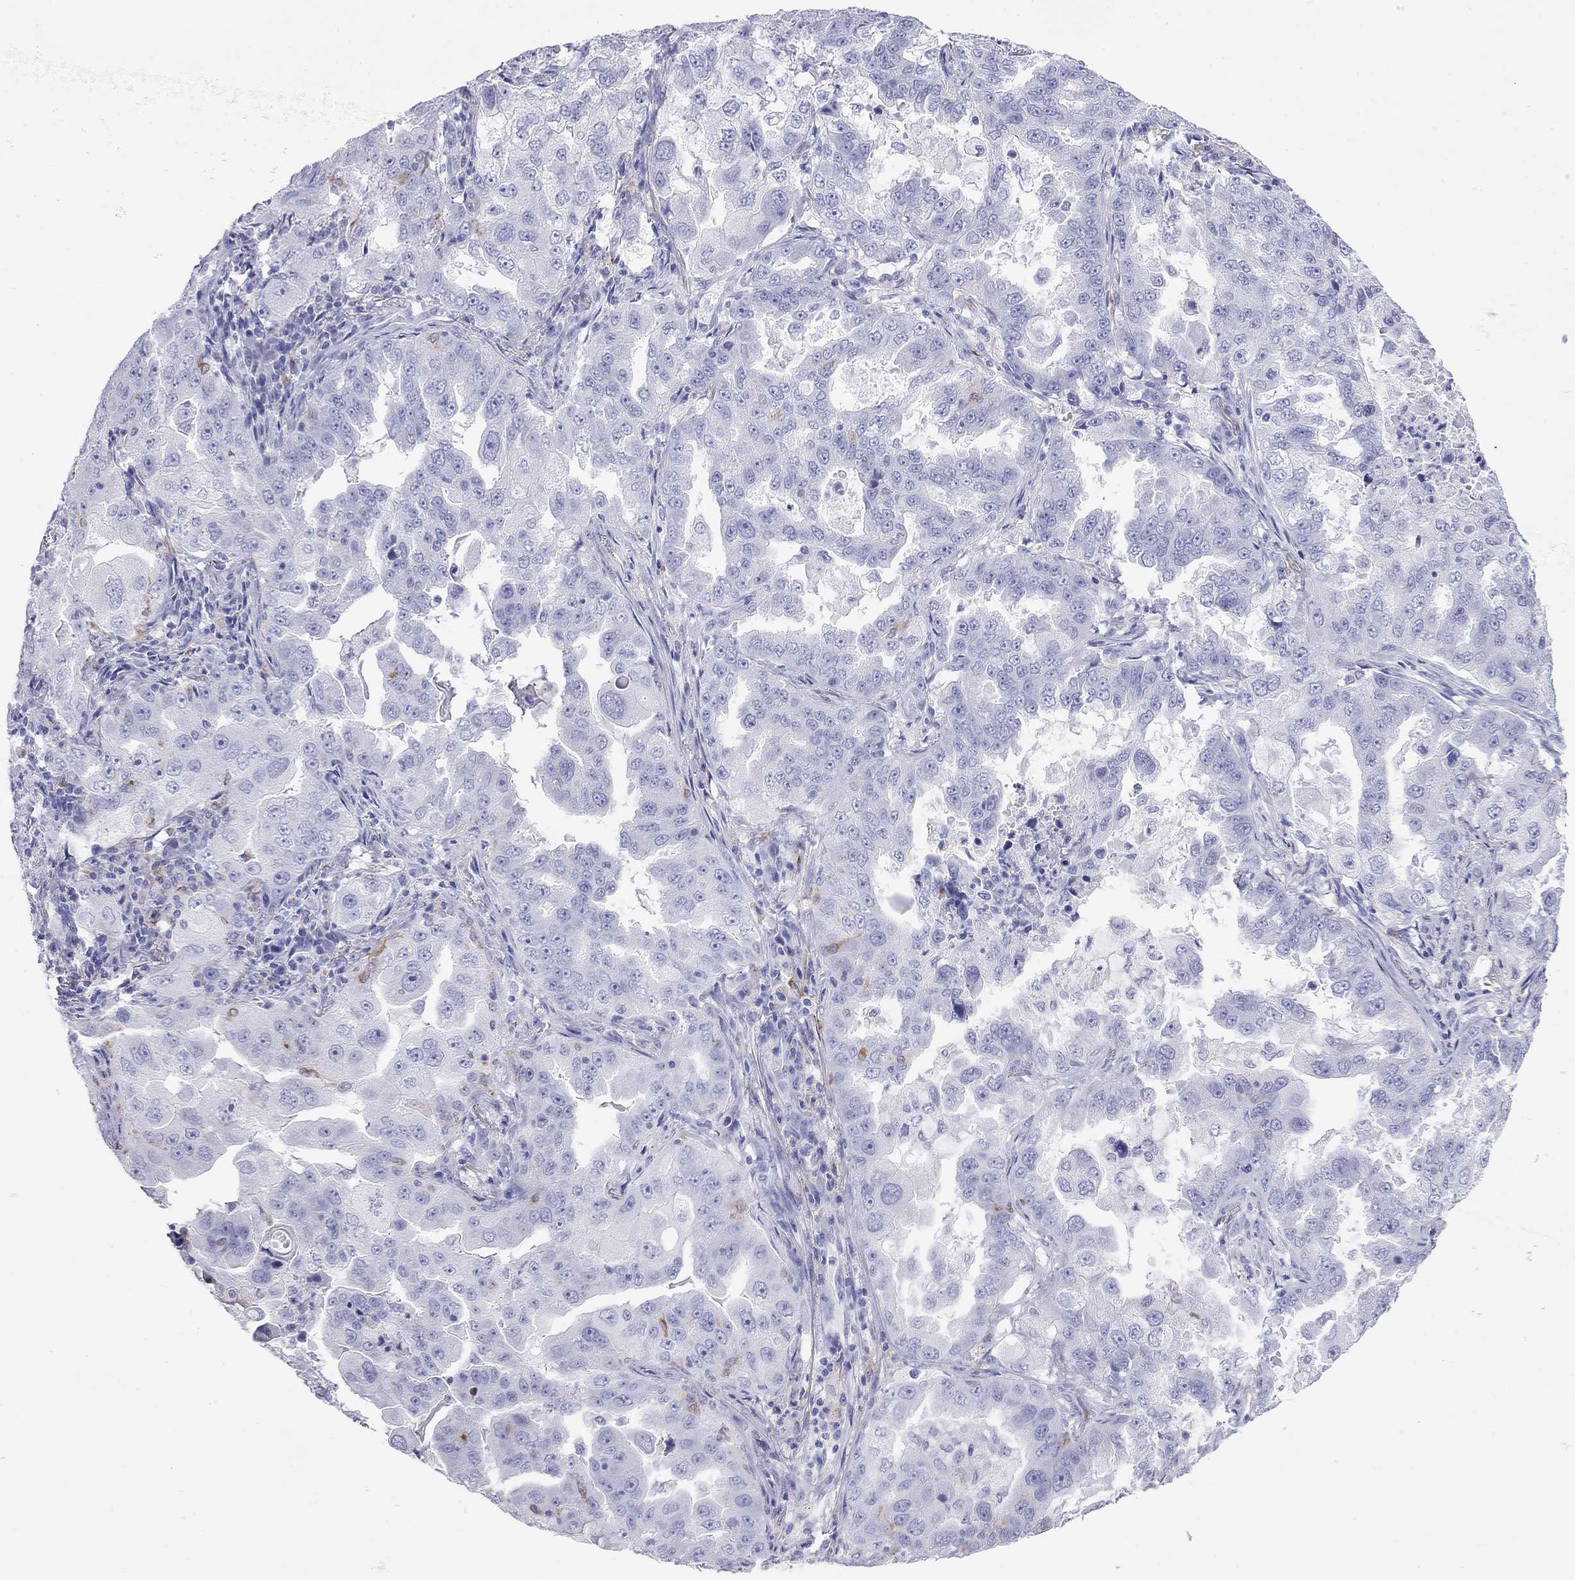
{"staining": {"intensity": "negative", "quantity": "none", "location": "none"}, "tissue": "lung cancer", "cell_type": "Tumor cells", "image_type": "cancer", "snomed": [{"axis": "morphology", "description": "Adenocarcinoma, NOS"}, {"axis": "topography", "description": "Lung"}], "caption": "IHC micrograph of human lung cancer stained for a protein (brown), which exhibits no positivity in tumor cells.", "gene": "HLA-DQB2", "patient": {"sex": "female", "age": 61}}